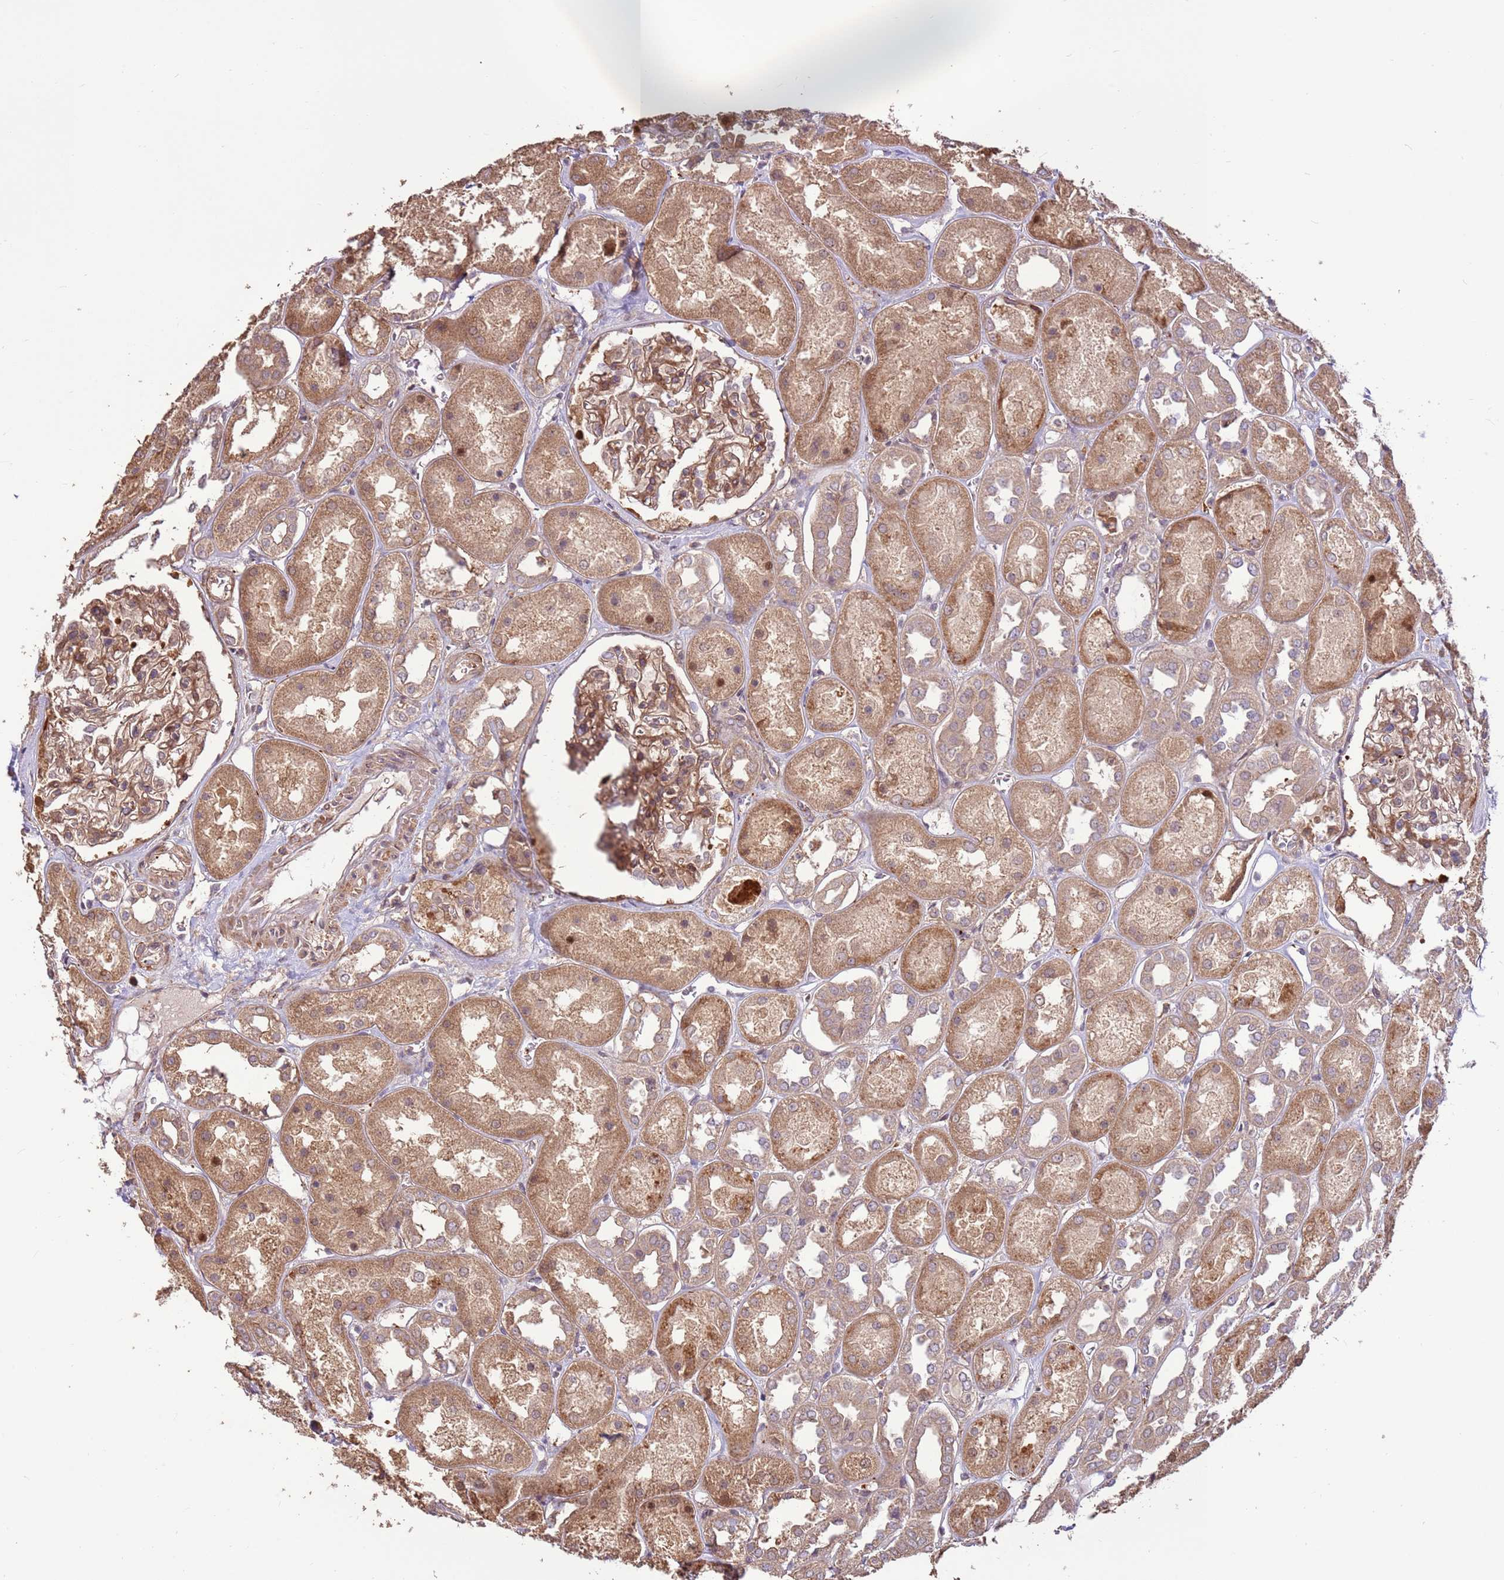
{"staining": {"intensity": "moderate", "quantity": ">75%", "location": "cytoplasmic/membranous"}, "tissue": "kidney", "cell_type": "Cells in glomeruli", "image_type": "normal", "snomed": [{"axis": "morphology", "description": "Normal tissue, NOS"}, {"axis": "topography", "description": "Kidney"}], "caption": "Human kidney stained with a brown dye exhibits moderate cytoplasmic/membranous positive expression in about >75% of cells in glomeruli.", "gene": "CCDC112", "patient": {"sex": "male", "age": 70}}